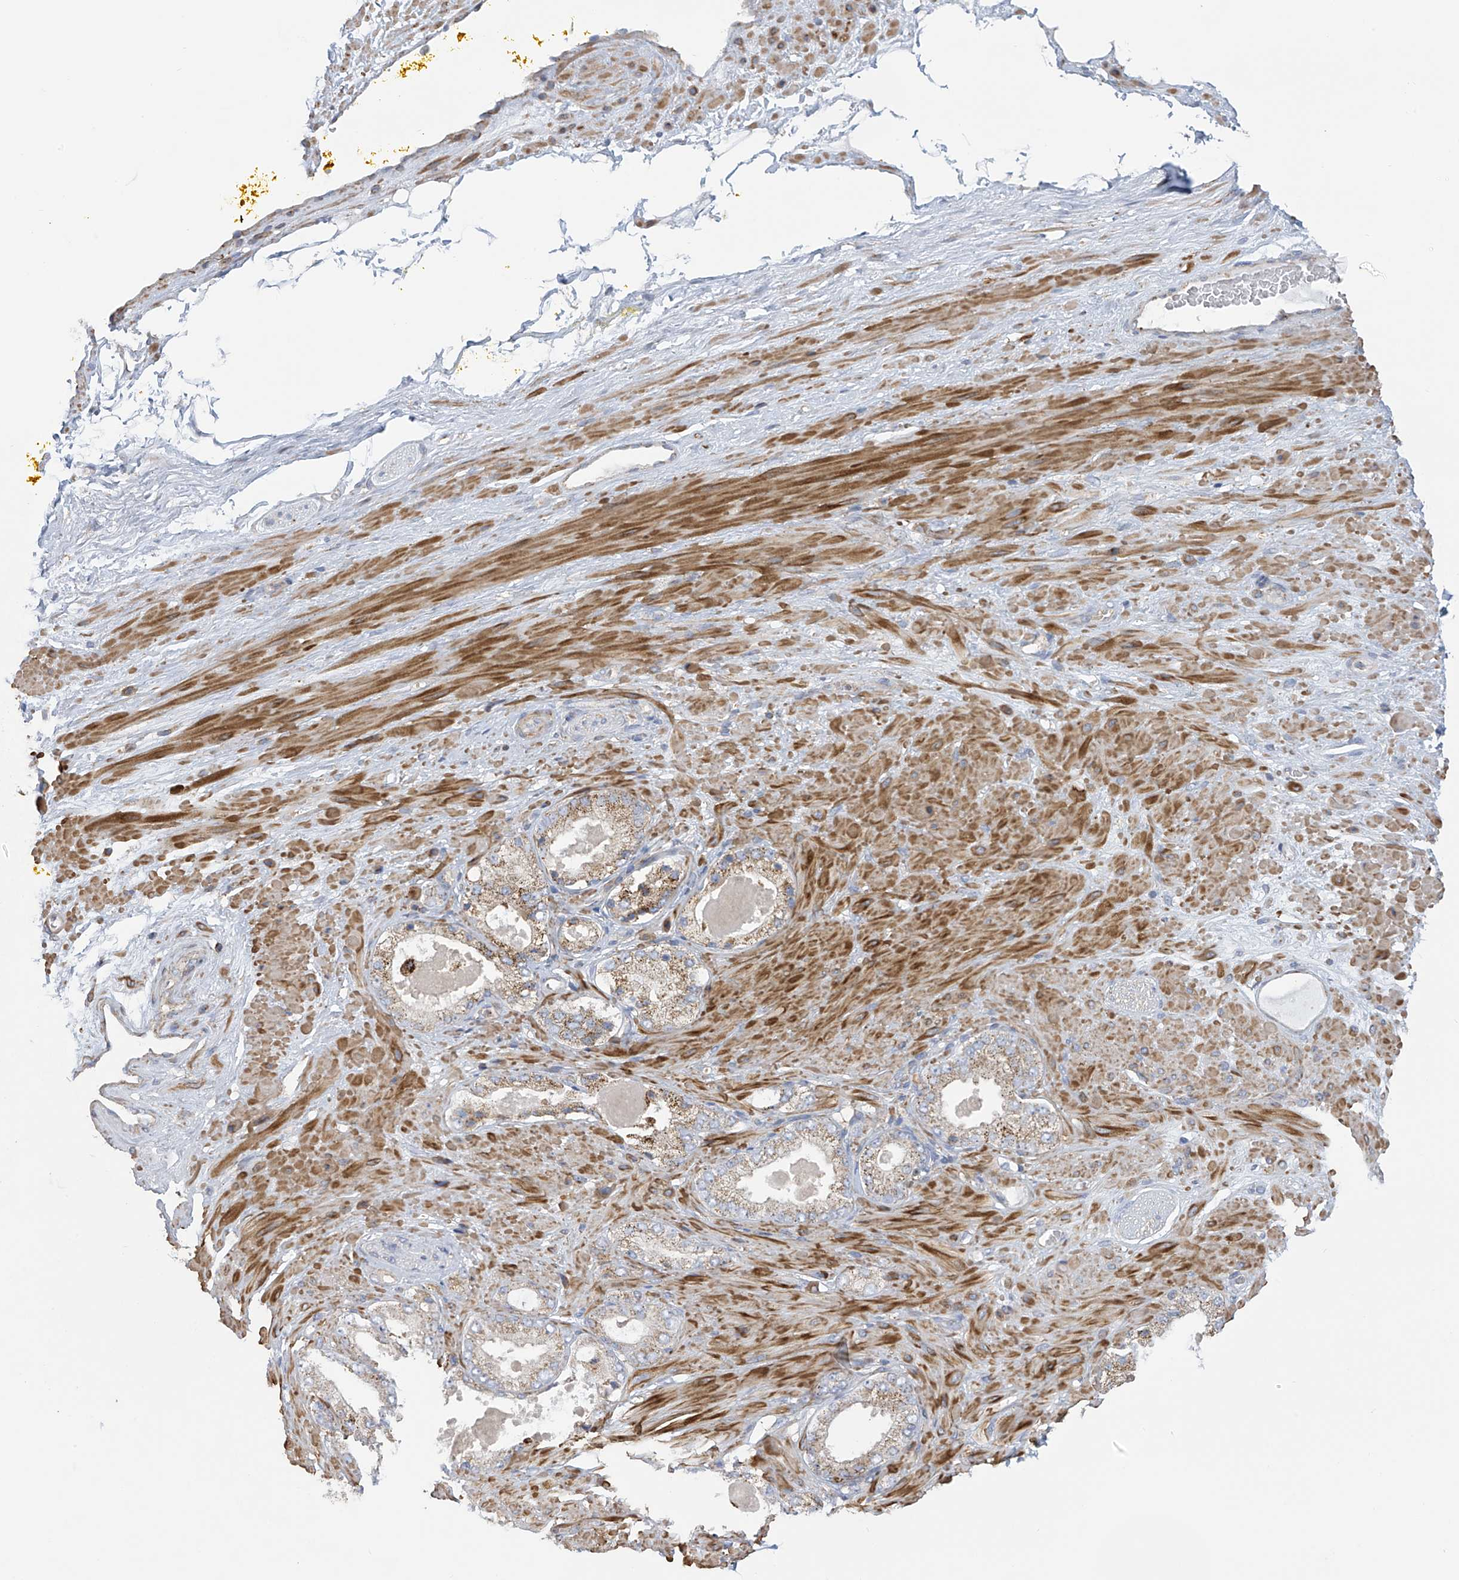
{"staining": {"intensity": "negative", "quantity": "none", "location": "none"}, "tissue": "adipose tissue", "cell_type": "Adipocytes", "image_type": "normal", "snomed": [{"axis": "morphology", "description": "Normal tissue, NOS"}, {"axis": "morphology", "description": "Adenocarcinoma, Low grade"}, {"axis": "topography", "description": "Prostate"}, {"axis": "topography", "description": "Peripheral nerve tissue"}], "caption": "This is an immunohistochemistry image of unremarkable adipose tissue. There is no positivity in adipocytes.", "gene": "ITM2B", "patient": {"sex": "male", "age": 63}}